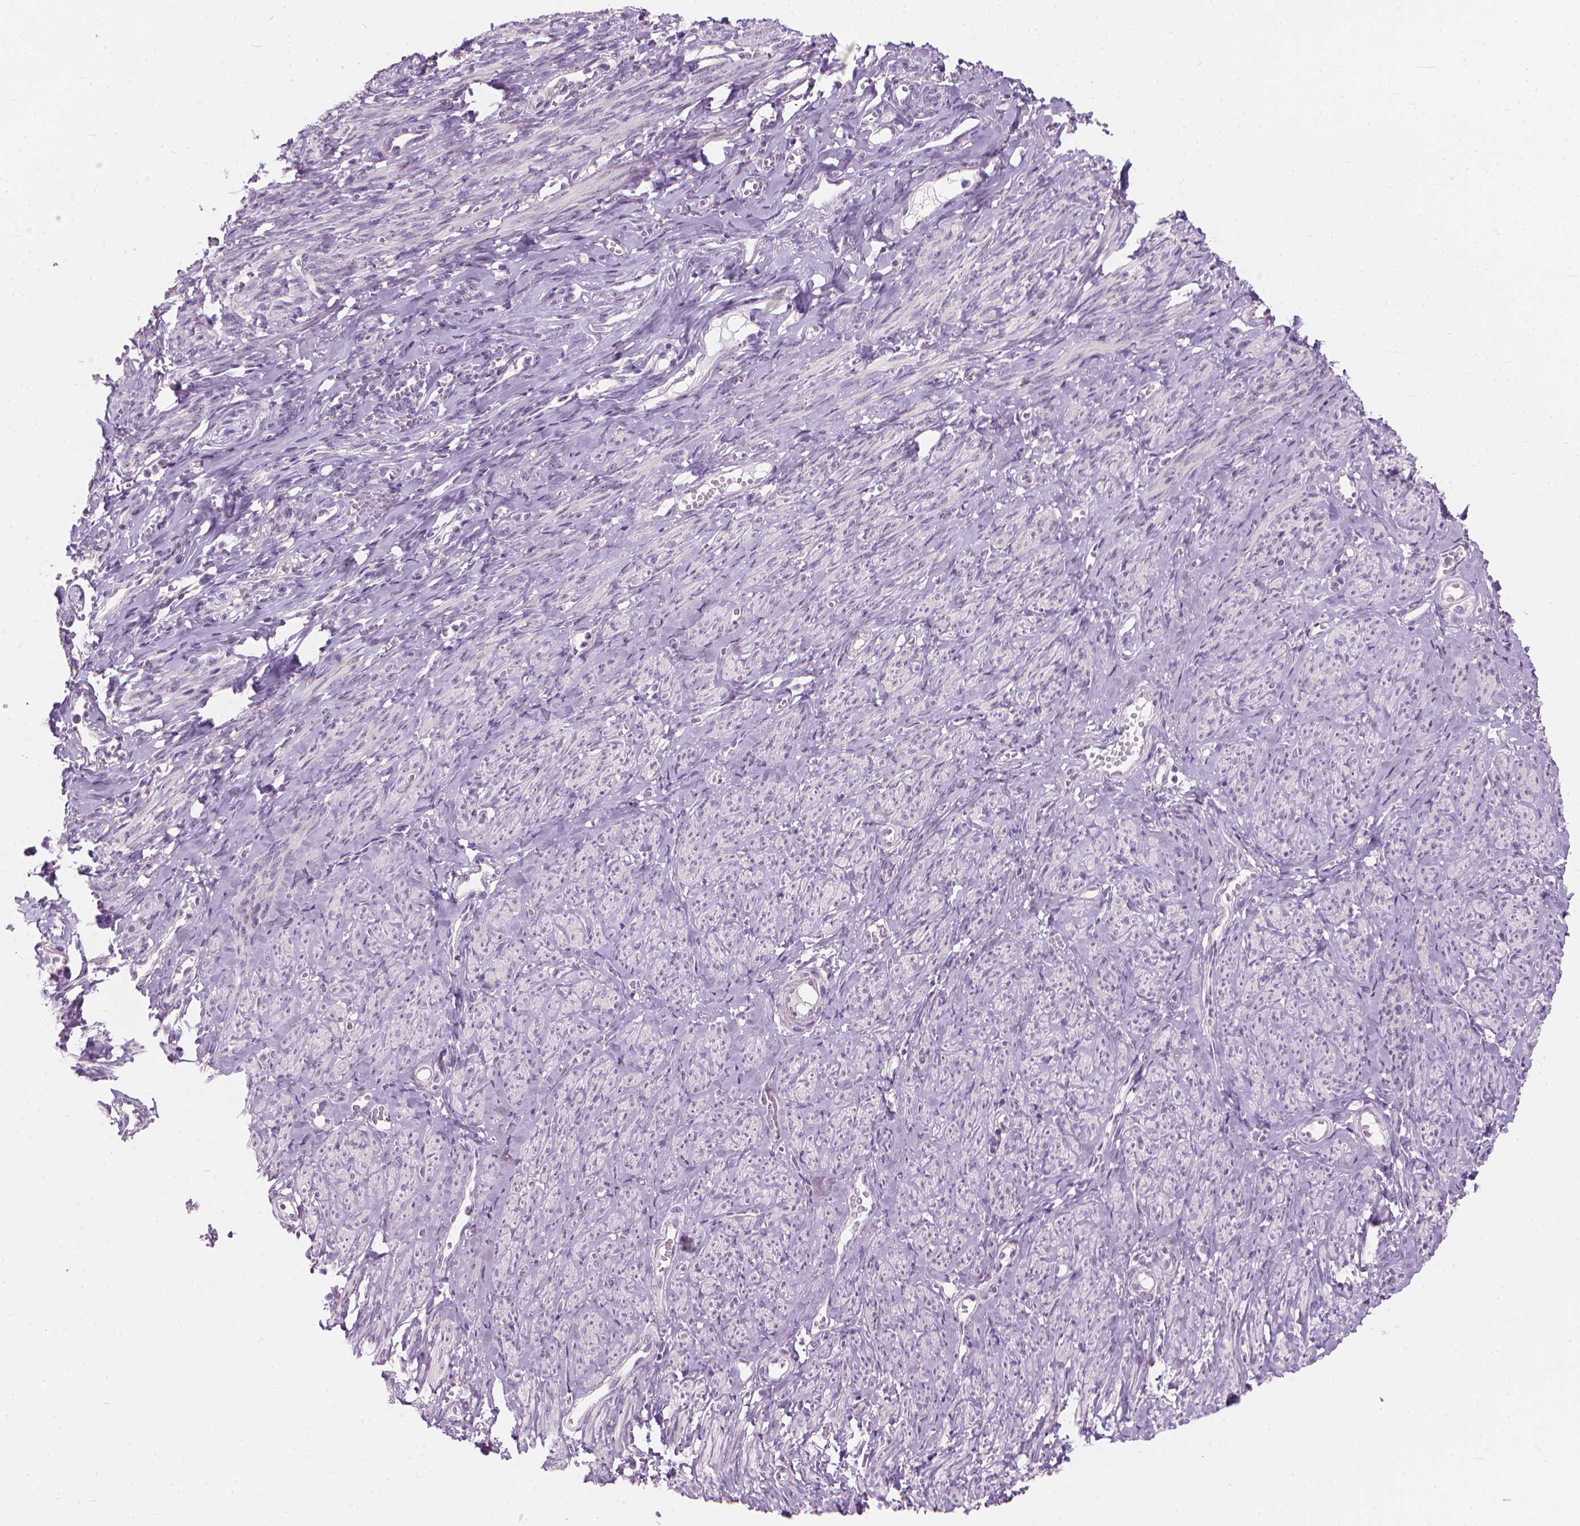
{"staining": {"intensity": "negative", "quantity": "none", "location": "none"}, "tissue": "smooth muscle", "cell_type": "Smooth muscle cells", "image_type": "normal", "snomed": [{"axis": "morphology", "description": "Normal tissue, NOS"}, {"axis": "topography", "description": "Smooth muscle"}], "caption": "A photomicrograph of smooth muscle stained for a protein shows no brown staining in smooth muscle cells.", "gene": "GPRC5A", "patient": {"sex": "female", "age": 65}}